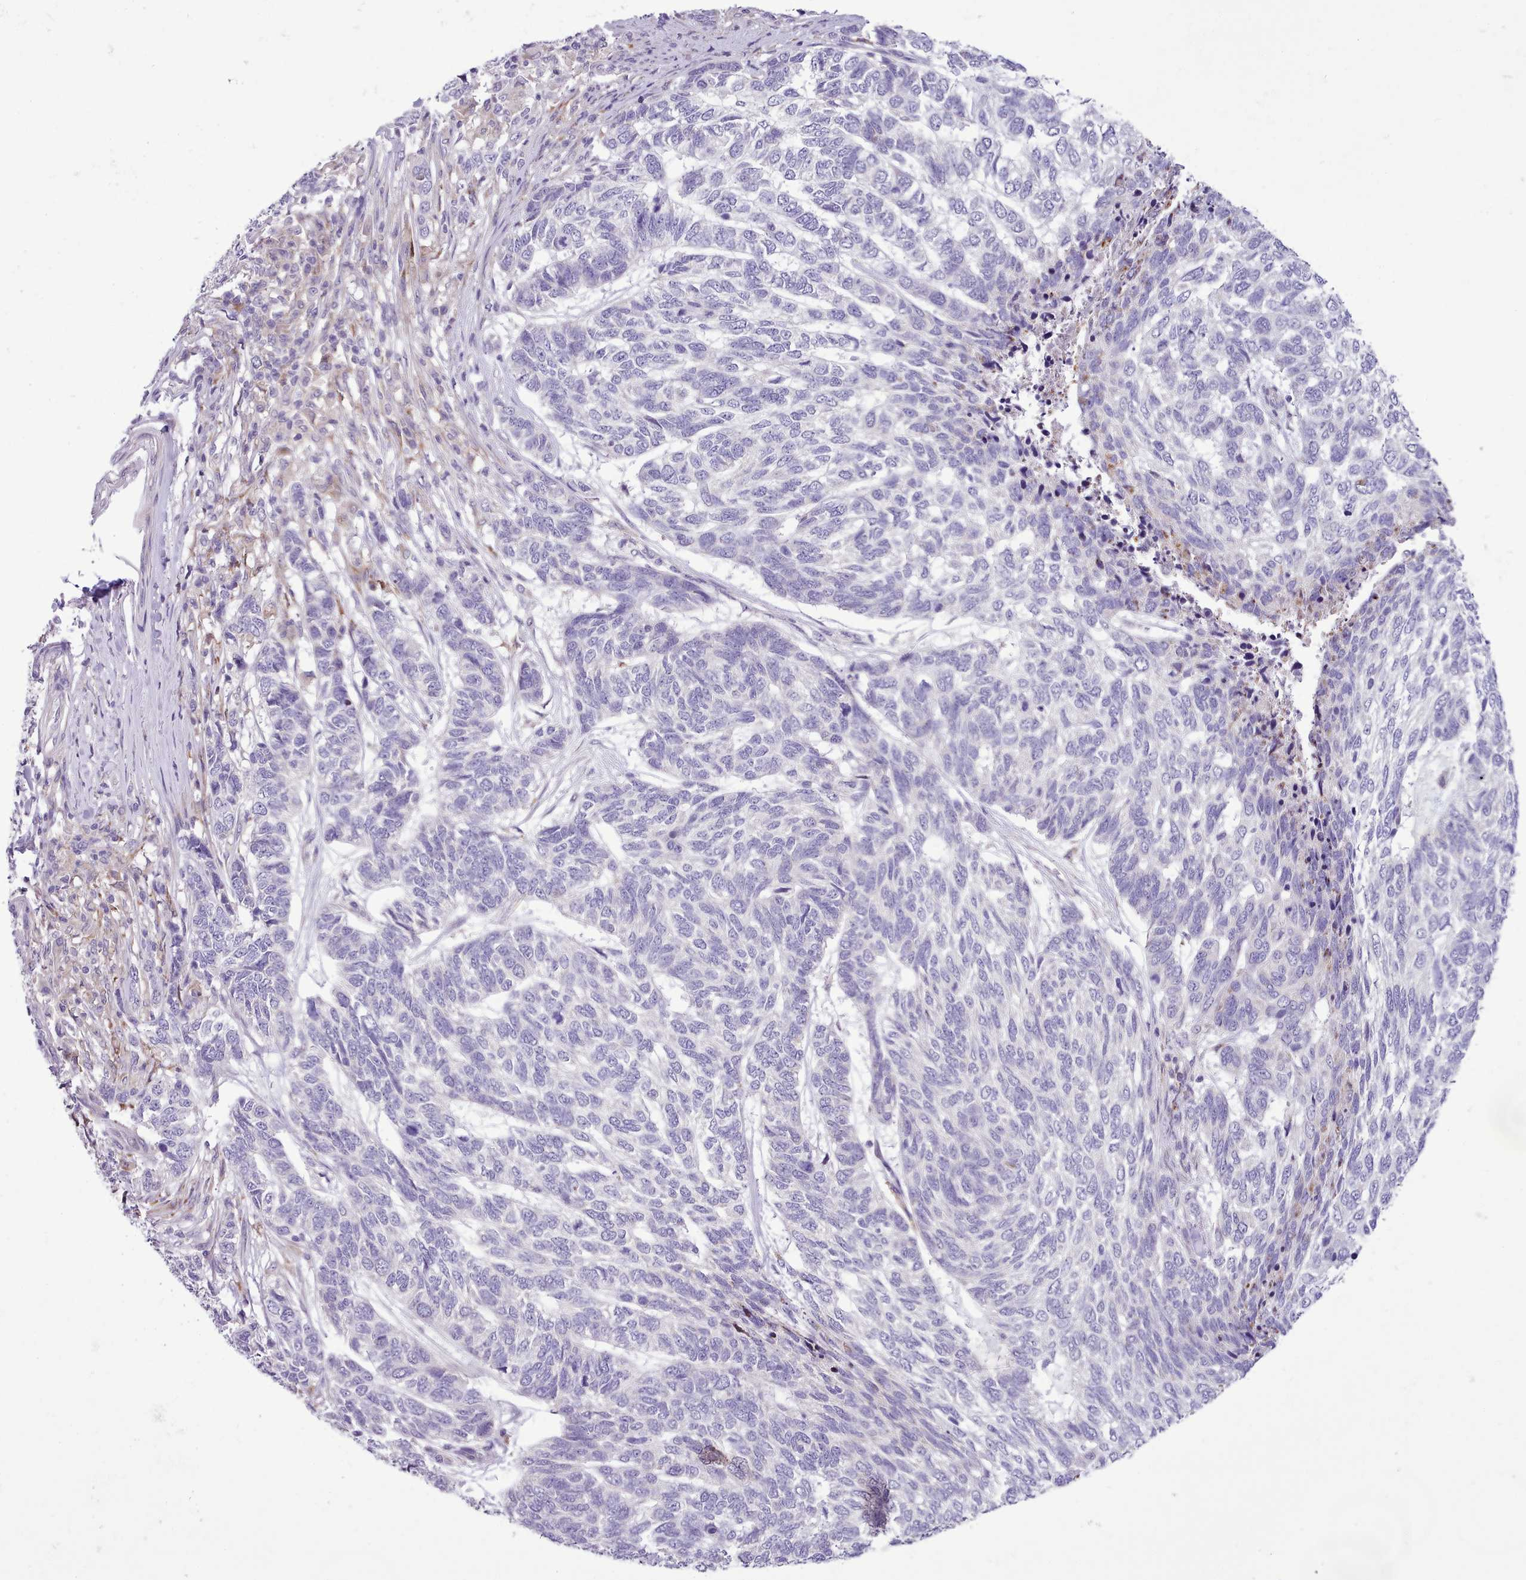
{"staining": {"intensity": "negative", "quantity": "none", "location": "none"}, "tissue": "skin cancer", "cell_type": "Tumor cells", "image_type": "cancer", "snomed": [{"axis": "morphology", "description": "Basal cell carcinoma"}, {"axis": "topography", "description": "Skin"}], "caption": "Skin cancer stained for a protein using immunohistochemistry reveals no positivity tumor cells.", "gene": "FAM83E", "patient": {"sex": "female", "age": 65}}